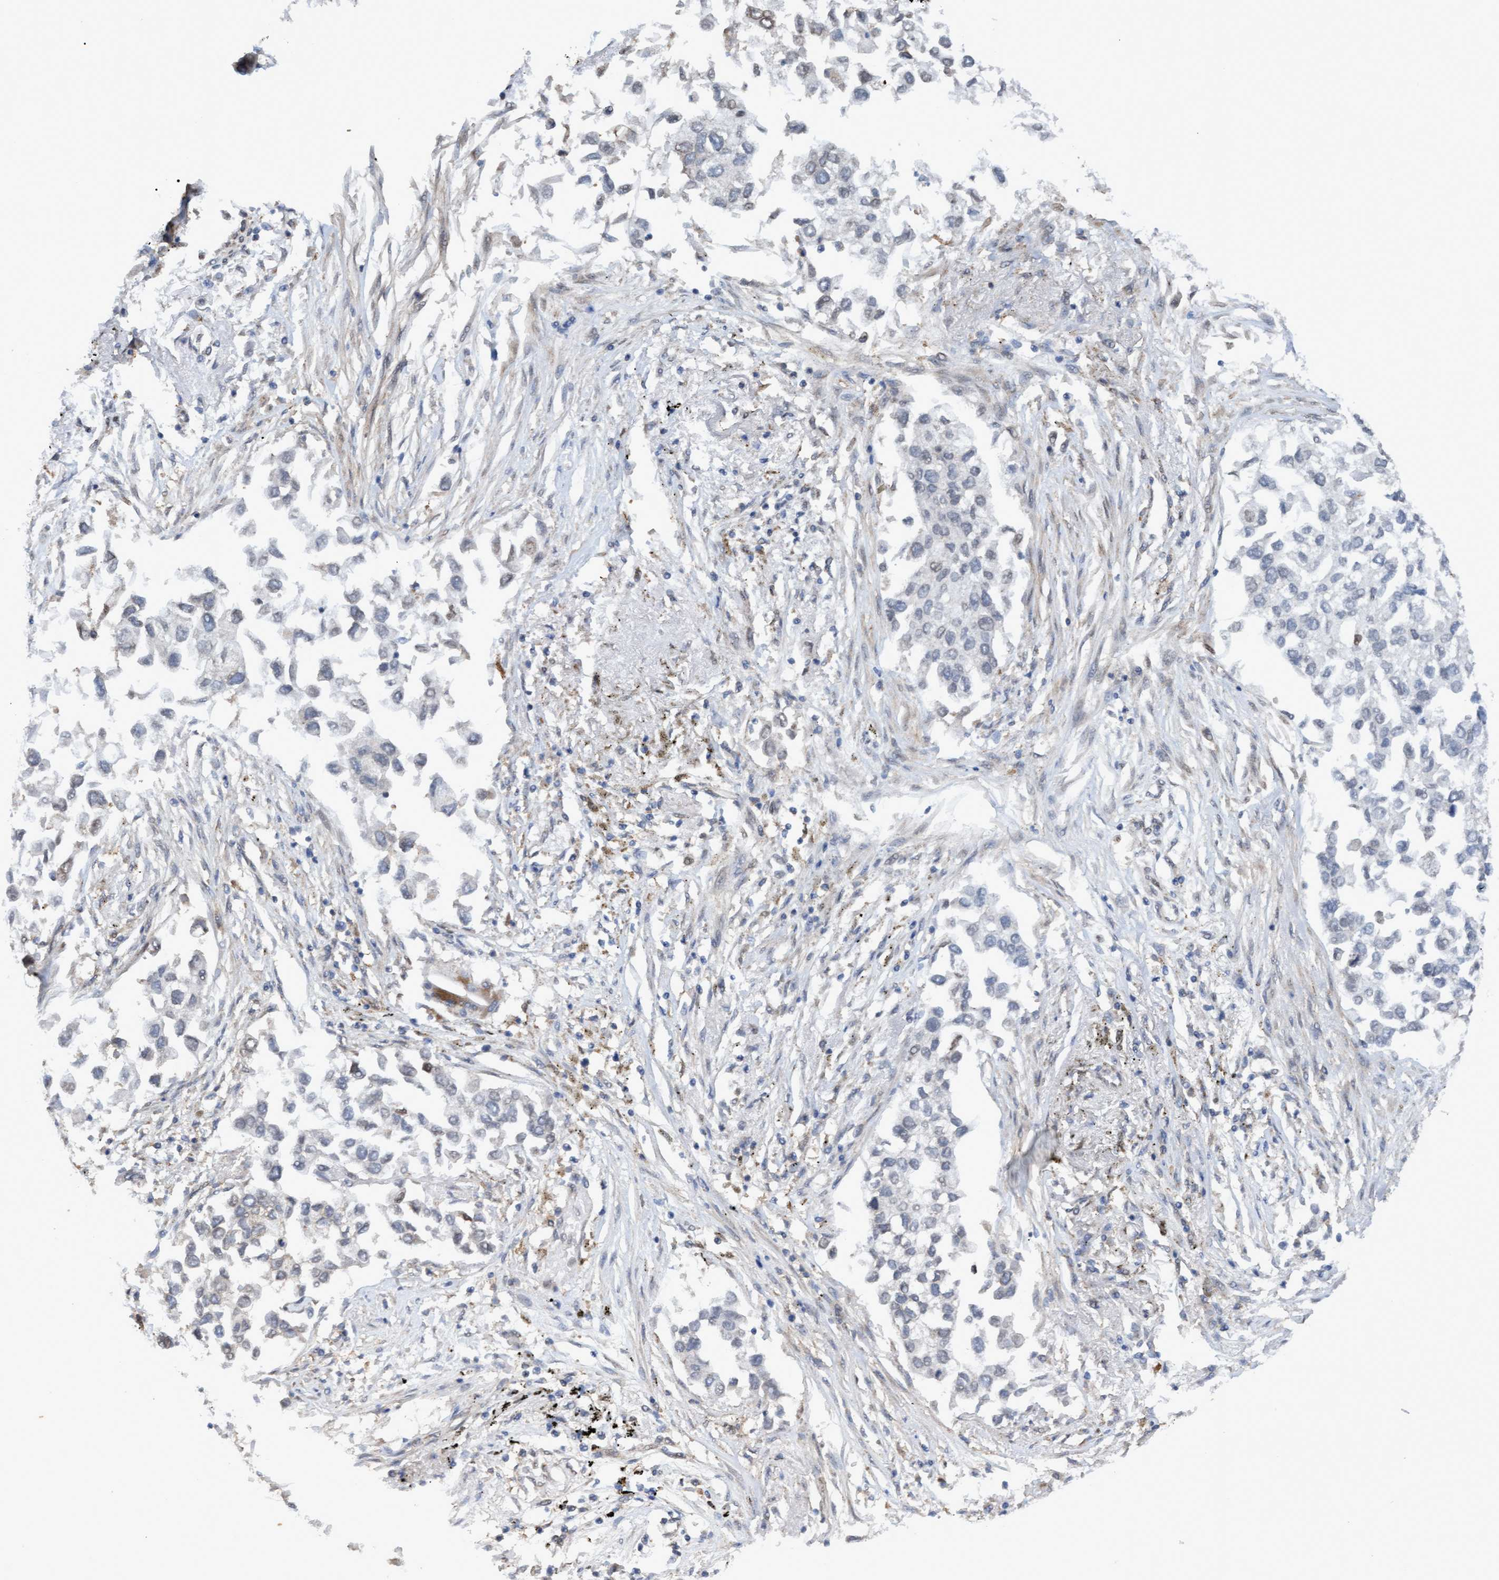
{"staining": {"intensity": "negative", "quantity": "none", "location": "none"}, "tissue": "lung cancer", "cell_type": "Tumor cells", "image_type": "cancer", "snomed": [{"axis": "morphology", "description": "Inflammation, NOS"}, {"axis": "morphology", "description": "Adenocarcinoma, NOS"}, {"axis": "topography", "description": "Lung"}], "caption": "The immunohistochemistry (IHC) micrograph has no significant positivity in tumor cells of lung cancer (adenocarcinoma) tissue. (DAB (3,3'-diaminobenzidine) IHC, high magnification).", "gene": "MGLL", "patient": {"sex": "male", "age": 63}}